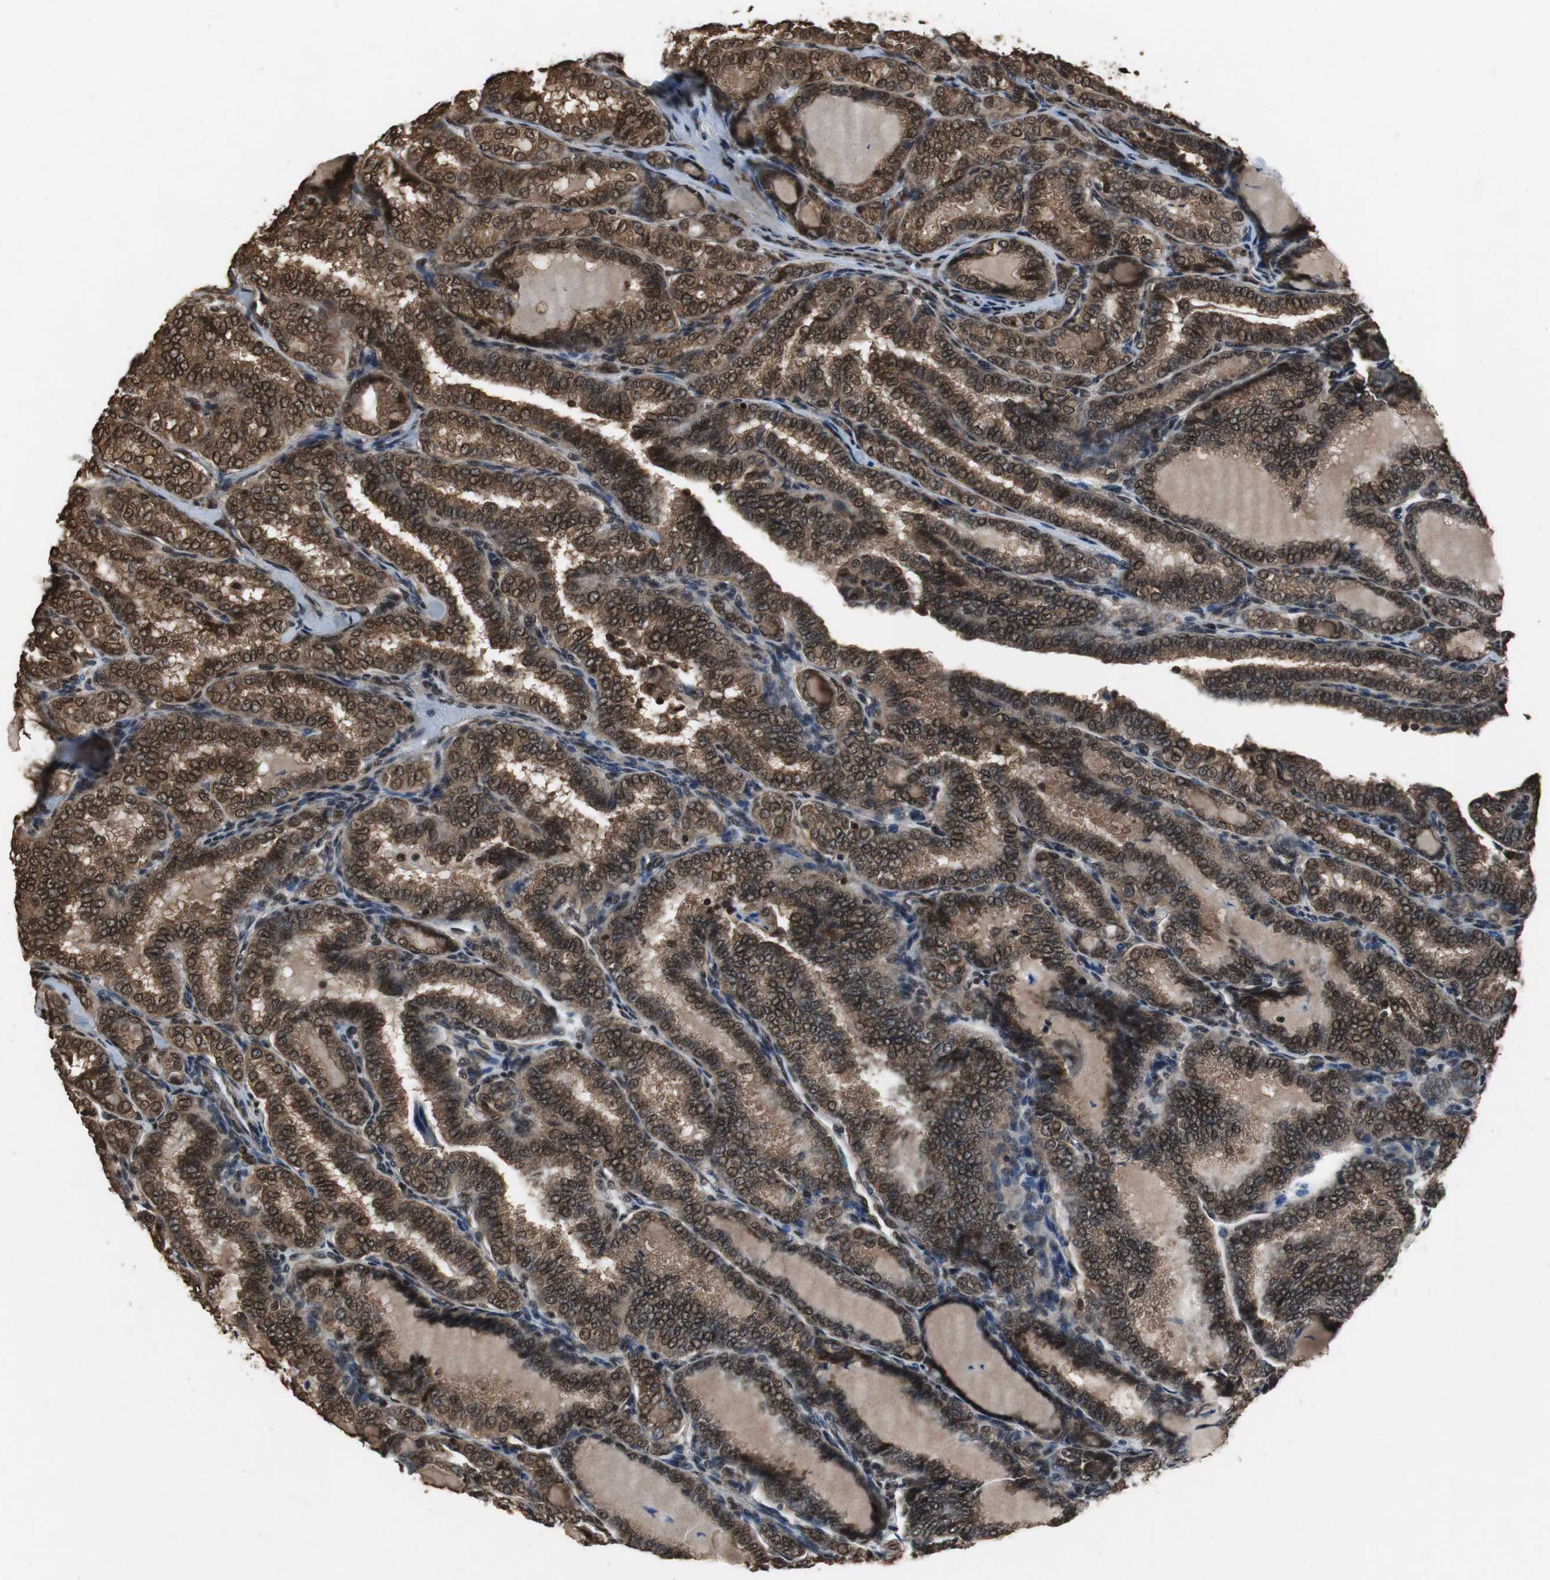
{"staining": {"intensity": "strong", "quantity": ">75%", "location": "cytoplasmic/membranous,nuclear"}, "tissue": "thyroid cancer", "cell_type": "Tumor cells", "image_type": "cancer", "snomed": [{"axis": "morphology", "description": "Papillary adenocarcinoma, NOS"}, {"axis": "topography", "description": "Thyroid gland"}], "caption": "Protein staining by IHC shows strong cytoplasmic/membranous and nuclear expression in approximately >75% of tumor cells in thyroid papillary adenocarcinoma.", "gene": "ZNF18", "patient": {"sex": "female", "age": 30}}